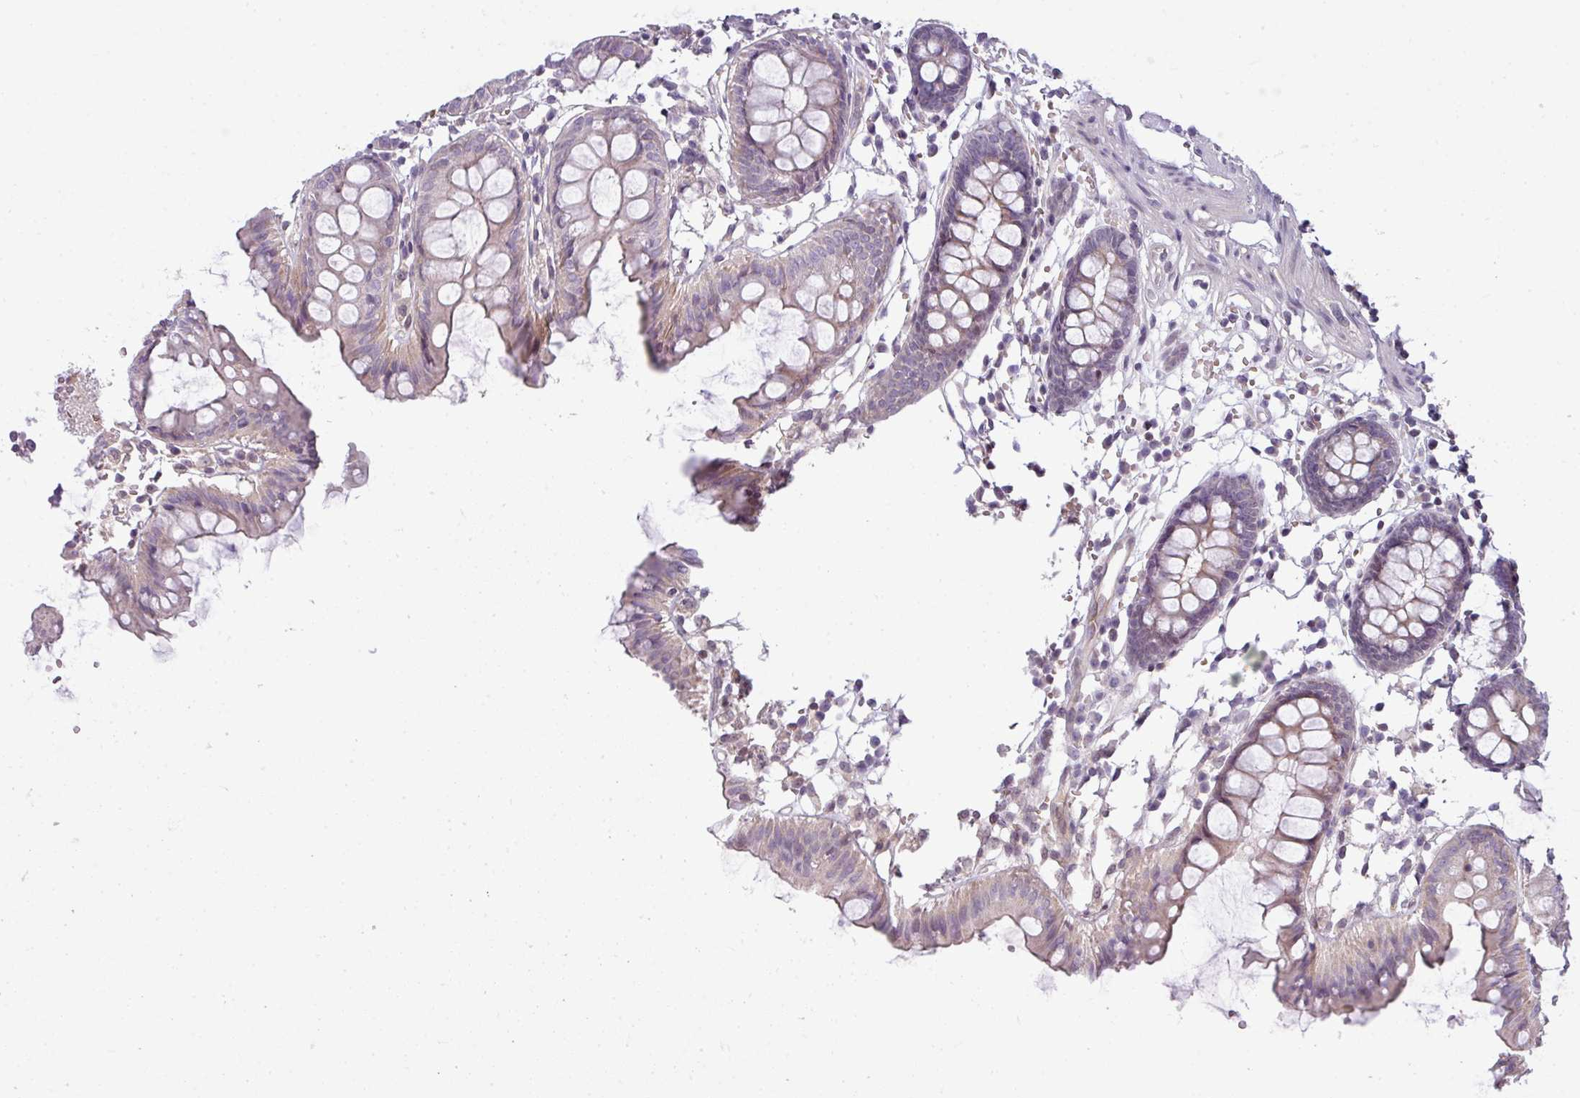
{"staining": {"intensity": "weak", "quantity": ">75%", "location": "cytoplasmic/membranous"}, "tissue": "colon", "cell_type": "Endothelial cells", "image_type": "normal", "snomed": [{"axis": "morphology", "description": "Normal tissue, NOS"}, {"axis": "topography", "description": "Colon"}], "caption": "Weak cytoplasmic/membranous positivity is seen in approximately >75% of endothelial cells in unremarkable colon. (IHC, brightfield microscopy, high magnification).", "gene": "STAT5A", "patient": {"sex": "female", "age": 84}}